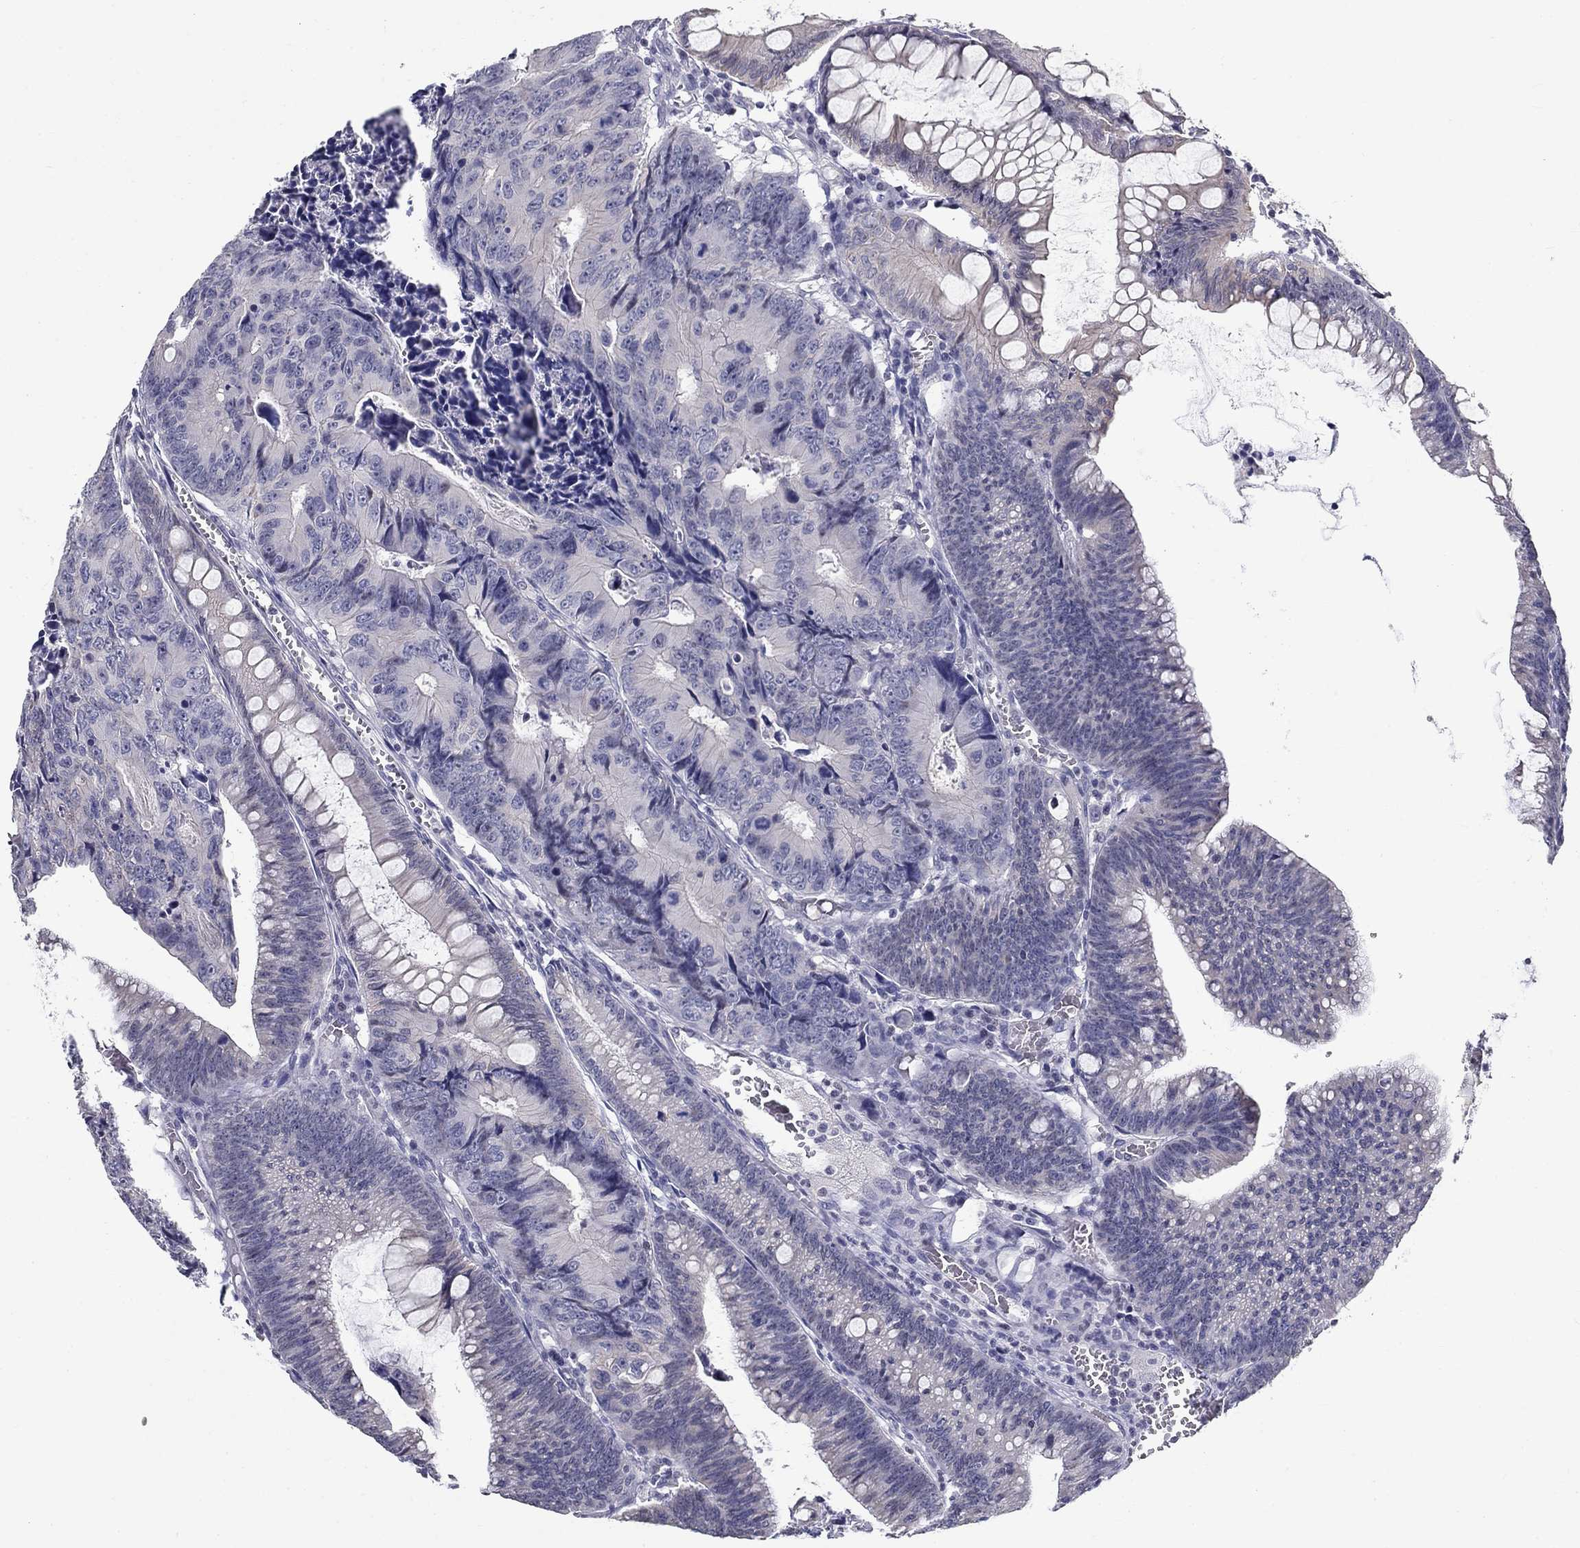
{"staining": {"intensity": "negative", "quantity": "none", "location": "none"}, "tissue": "colorectal cancer", "cell_type": "Tumor cells", "image_type": "cancer", "snomed": [{"axis": "morphology", "description": "Adenocarcinoma, NOS"}, {"axis": "topography", "description": "Colon"}], "caption": "This micrograph is of colorectal cancer (adenocarcinoma) stained with immunohistochemistry (IHC) to label a protein in brown with the nuclei are counter-stained blue. There is no expression in tumor cells.", "gene": "GUCA1A", "patient": {"sex": "female", "age": 87}}